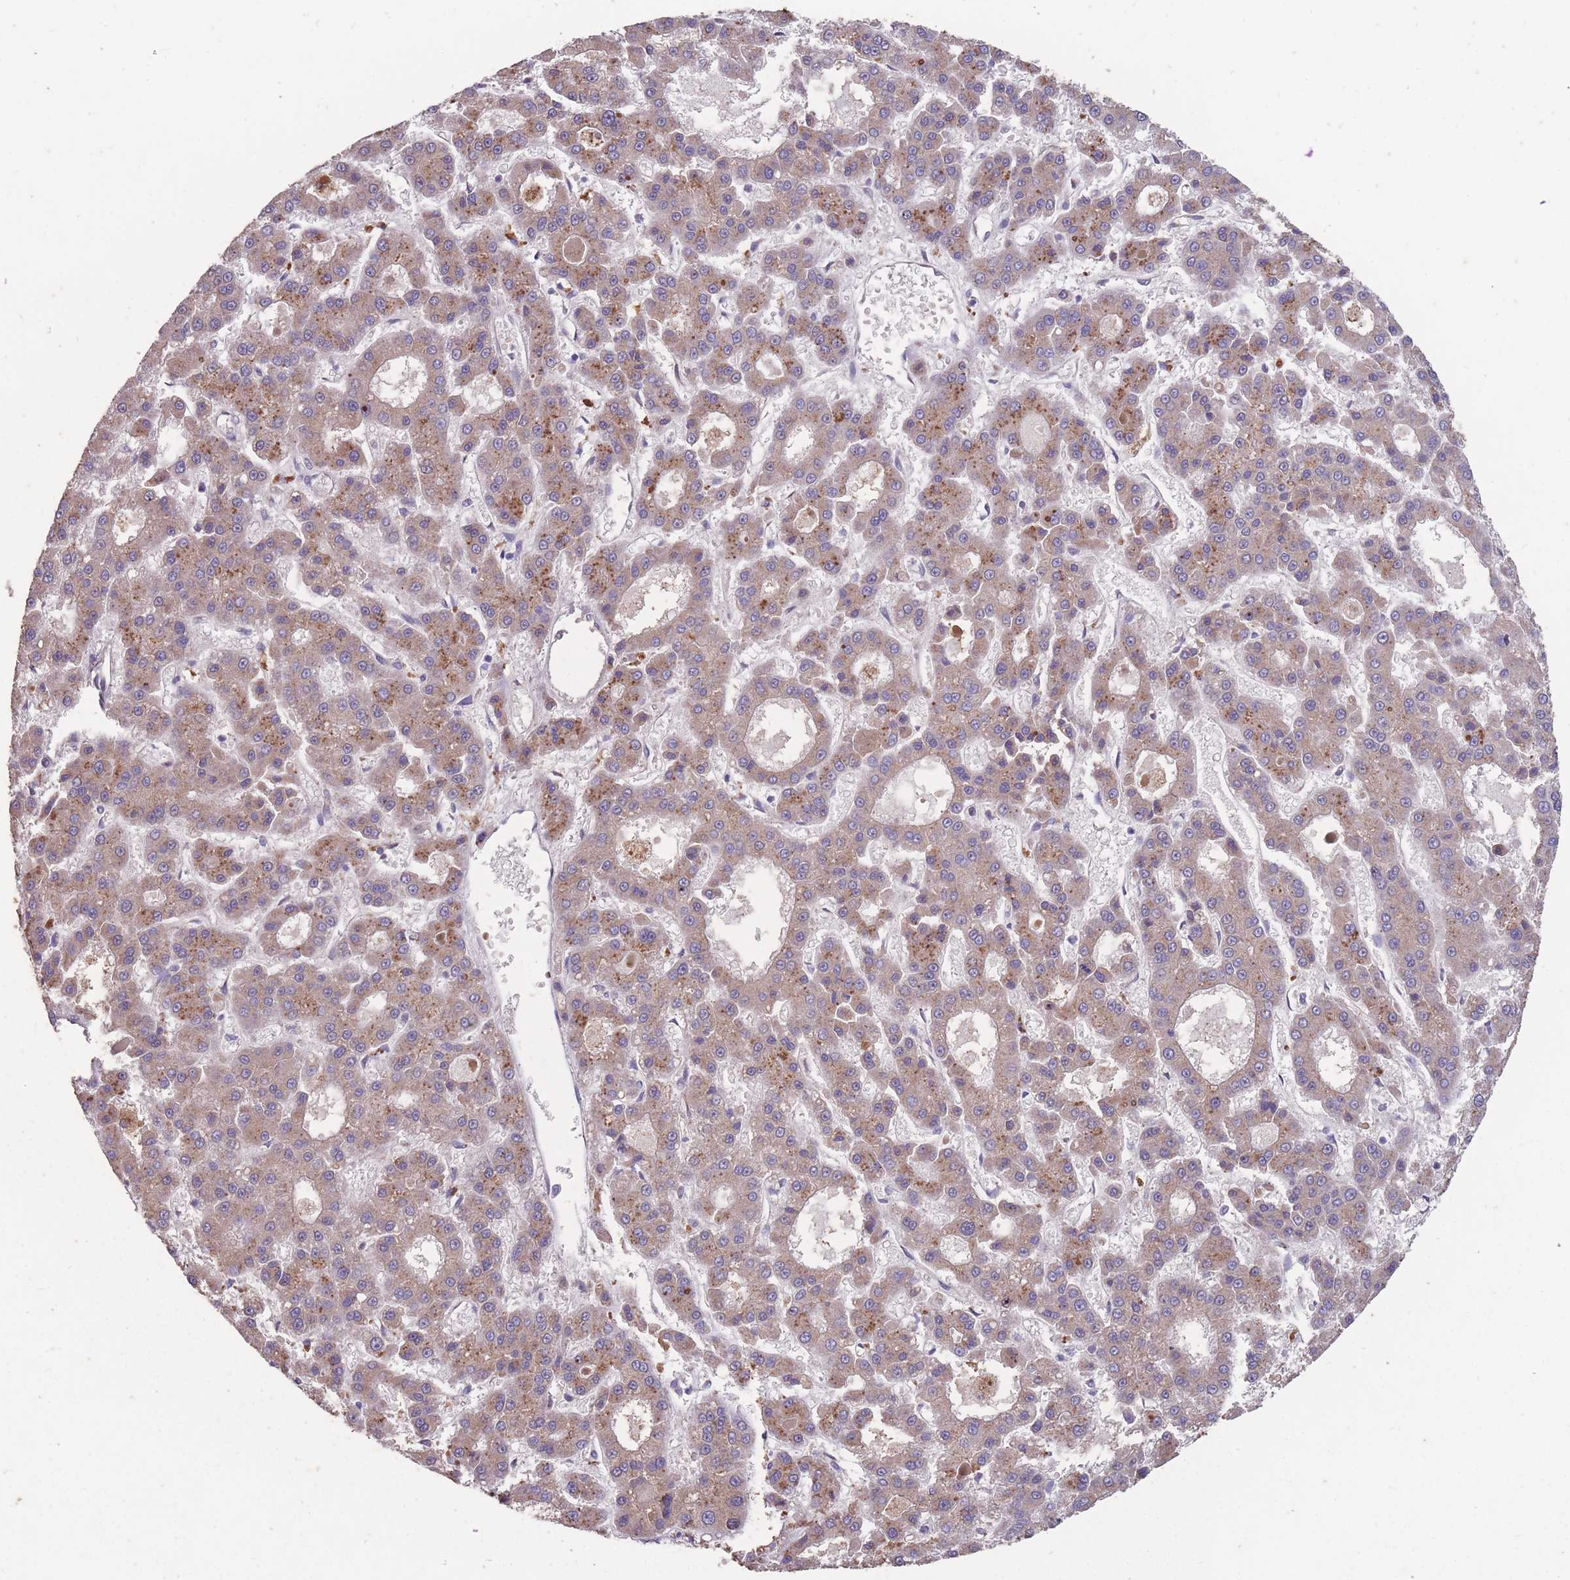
{"staining": {"intensity": "moderate", "quantity": ">75%", "location": "cytoplasmic/membranous"}, "tissue": "liver cancer", "cell_type": "Tumor cells", "image_type": "cancer", "snomed": [{"axis": "morphology", "description": "Carcinoma, Hepatocellular, NOS"}, {"axis": "topography", "description": "Liver"}], "caption": "Protein expression analysis of hepatocellular carcinoma (liver) reveals moderate cytoplasmic/membranous staining in about >75% of tumor cells. The staining is performed using DAB brown chromogen to label protein expression. The nuclei are counter-stained blue using hematoxylin.", "gene": "STIM2", "patient": {"sex": "male", "age": 70}}